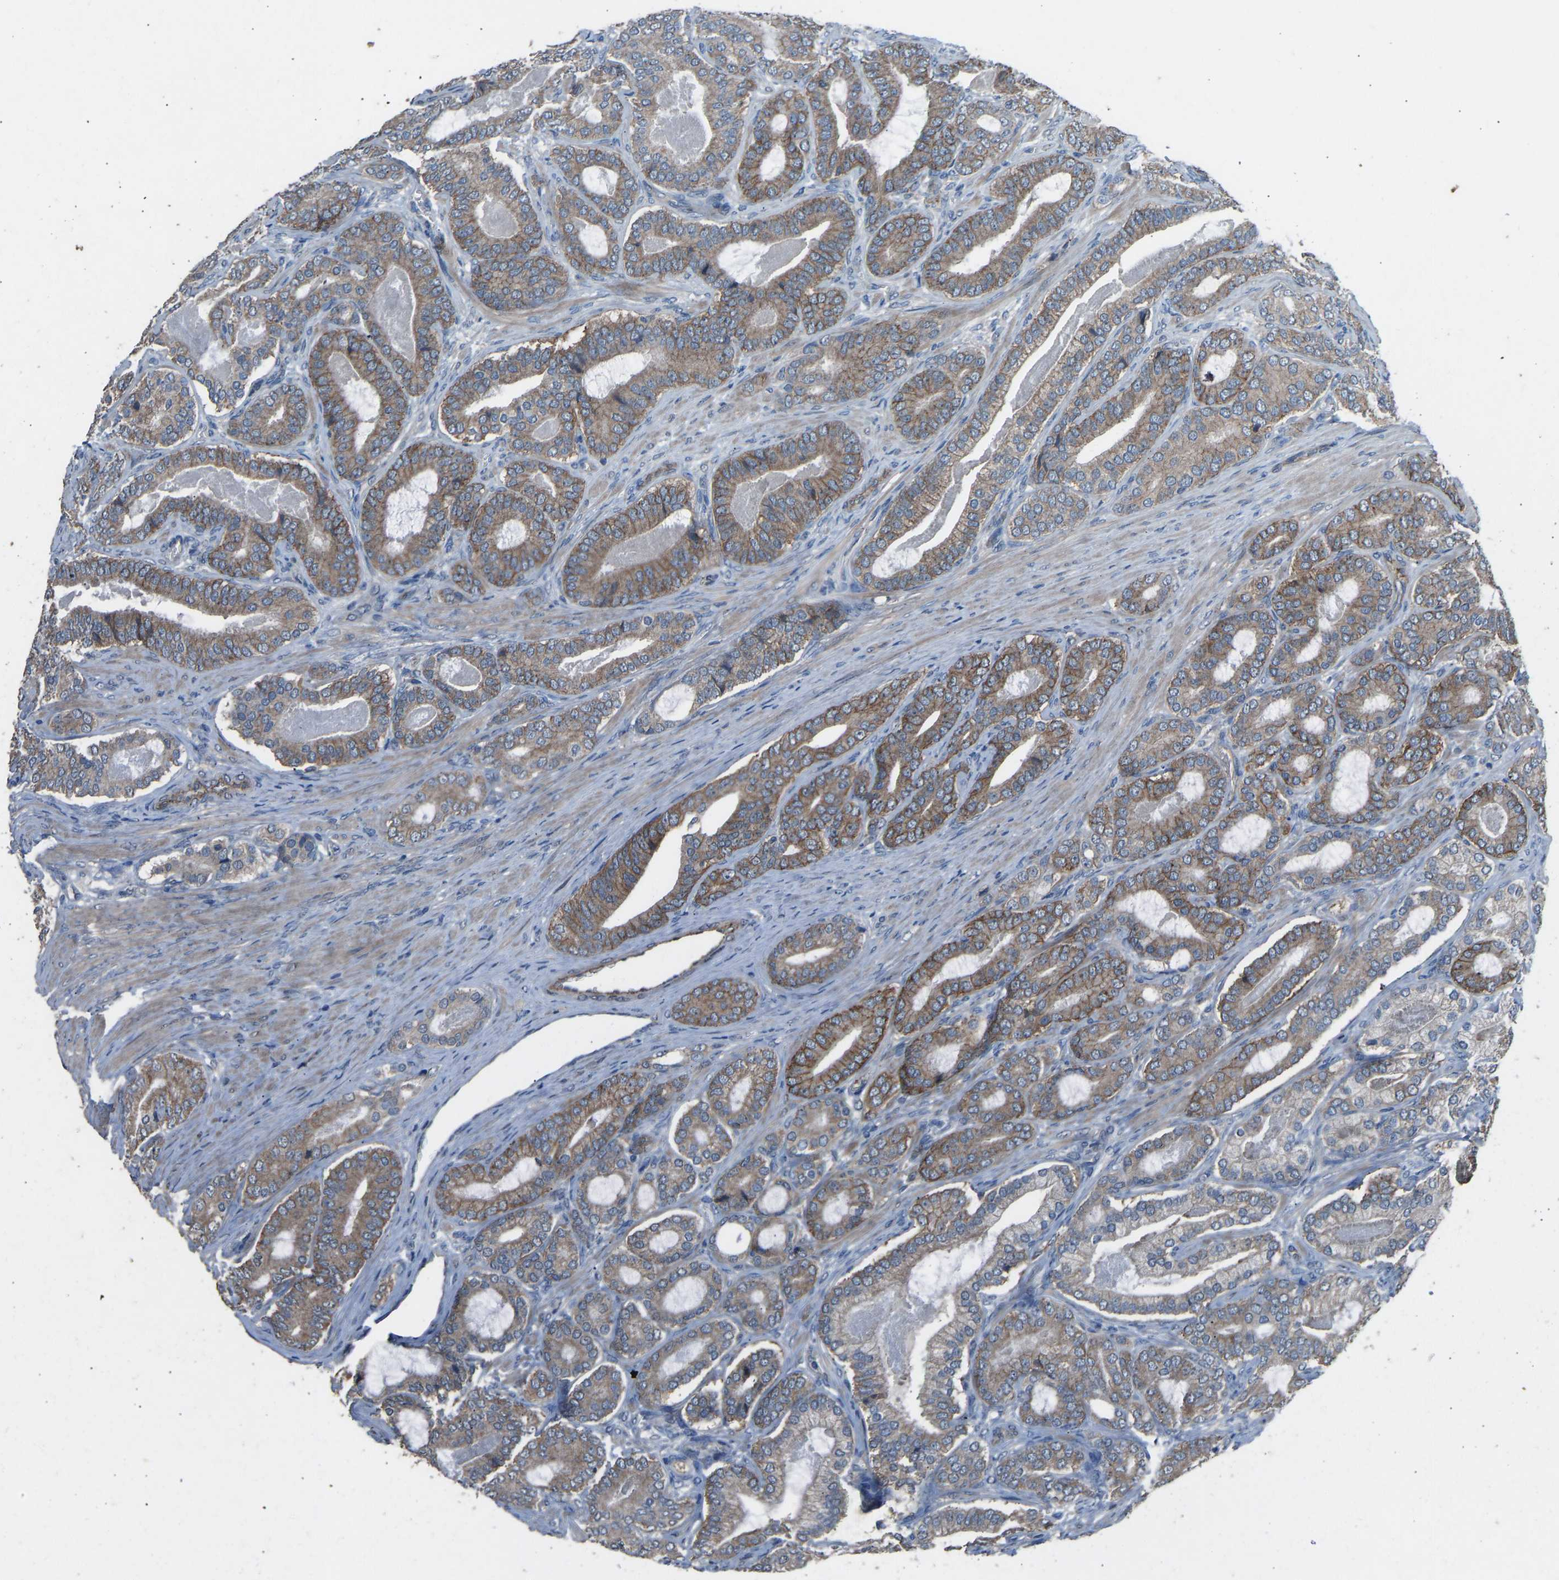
{"staining": {"intensity": "weak", "quantity": ">75%", "location": "cytoplasmic/membranous"}, "tissue": "prostate cancer", "cell_type": "Tumor cells", "image_type": "cancer", "snomed": [{"axis": "morphology", "description": "Adenocarcinoma, High grade"}, {"axis": "topography", "description": "Prostate"}], "caption": "Prostate cancer (high-grade adenocarcinoma) stained with IHC reveals weak cytoplasmic/membranous staining in about >75% of tumor cells. (brown staining indicates protein expression, while blue staining denotes nuclei).", "gene": "SLC43A1", "patient": {"sex": "male", "age": 60}}